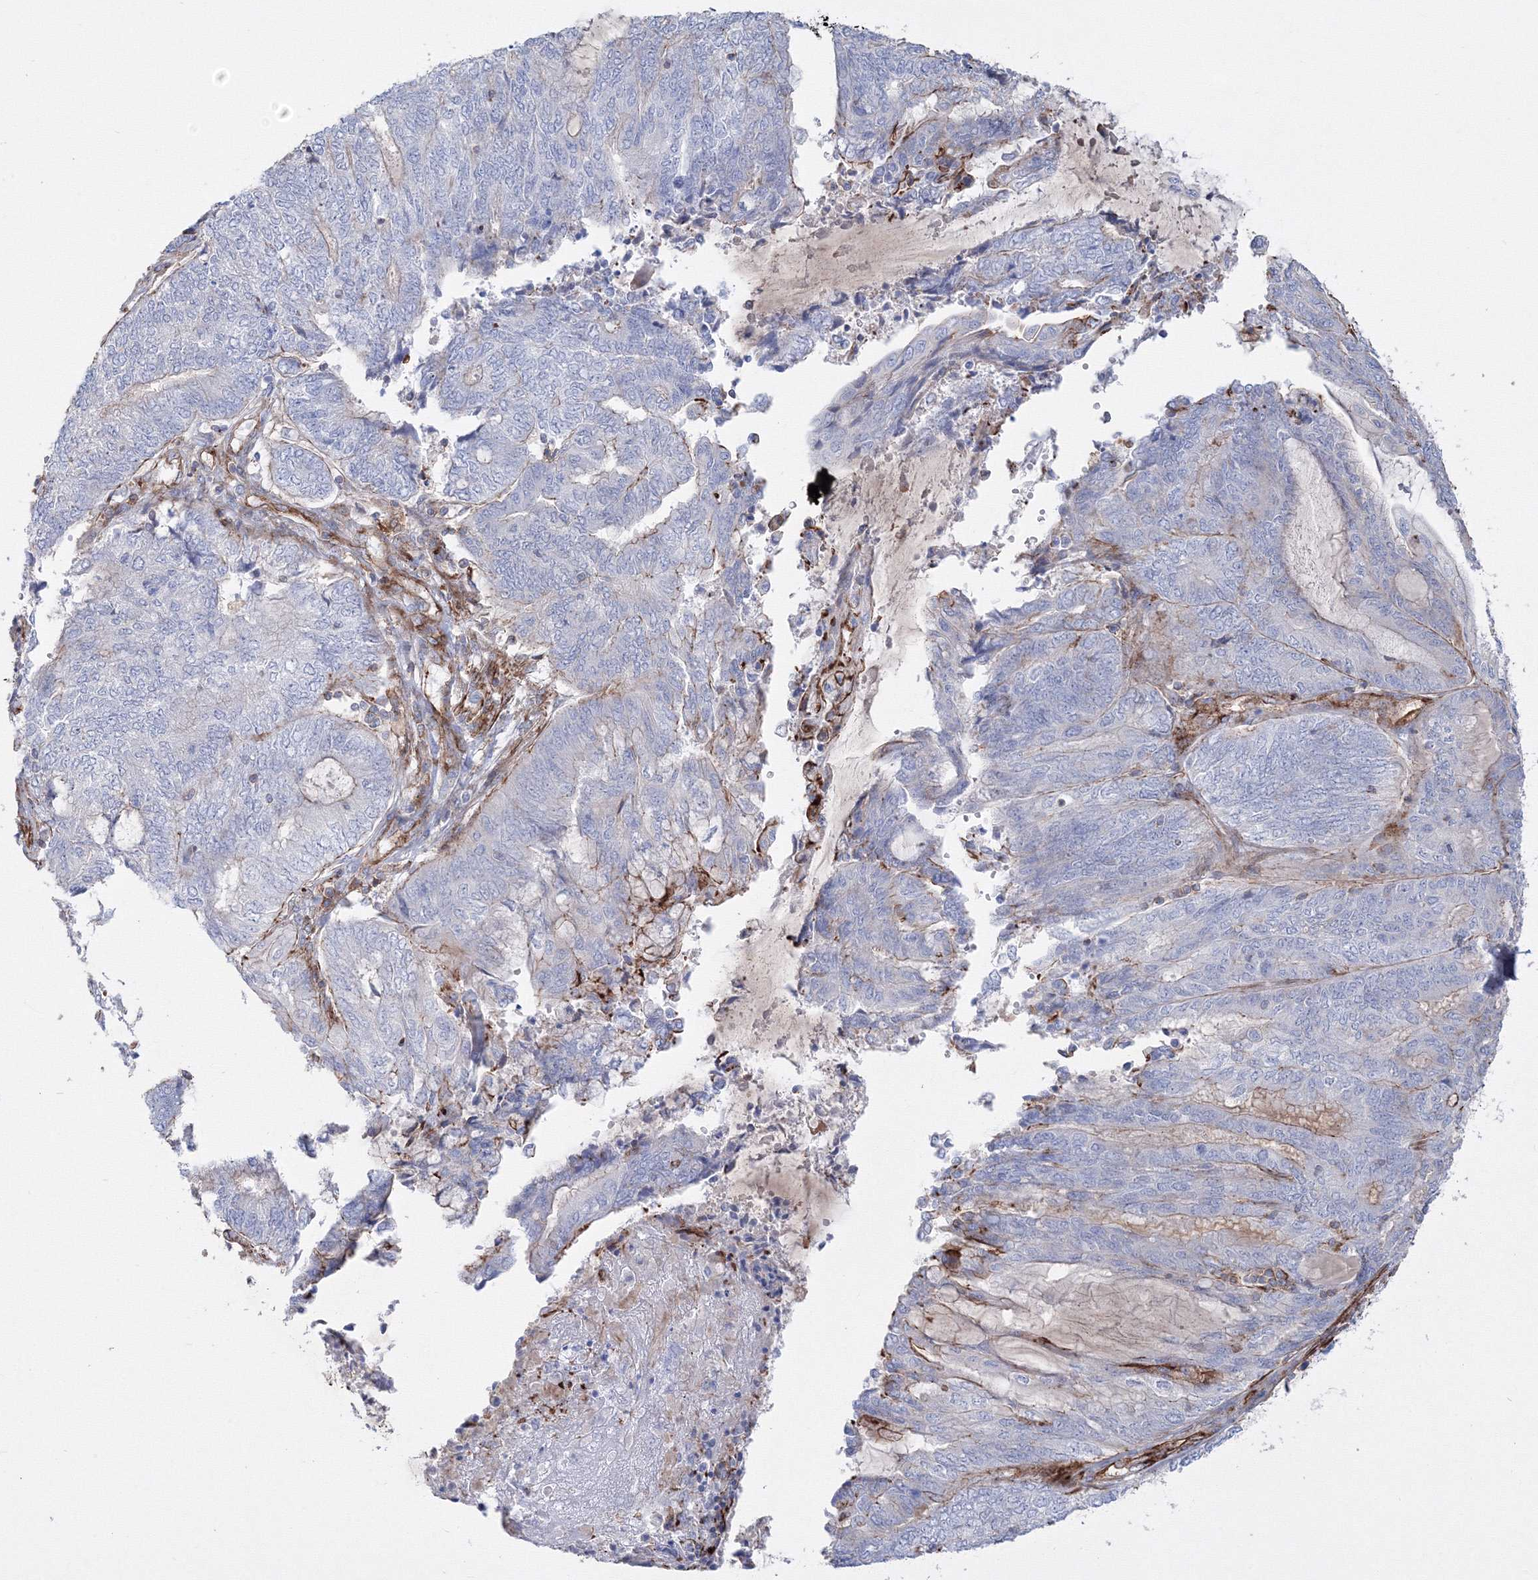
{"staining": {"intensity": "weak", "quantity": "<25%", "location": "cytoplasmic/membranous"}, "tissue": "endometrial cancer", "cell_type": "Tumor cells", "image_type": "cancer", "snomed": [{"axis": "morphology", "description": "Adenocarcinoma, NOS"}, {"axis": "topography", "description": "Uterus"}, {"axis": "topography", "description": "Endometrium"}], "caption": "The immunohistochemistry (IHC) histopathology image has no significant expression in tumor cells of adenocarcinoma (endometrial) tissue. Brightfield microscopy of immunohistochemistry (IHC) stained with DAB (brown) and hematoxylin (blue), captured at high magnification.", "gene": "GPR82", "patient": {"sex": "female", "age": 70}}